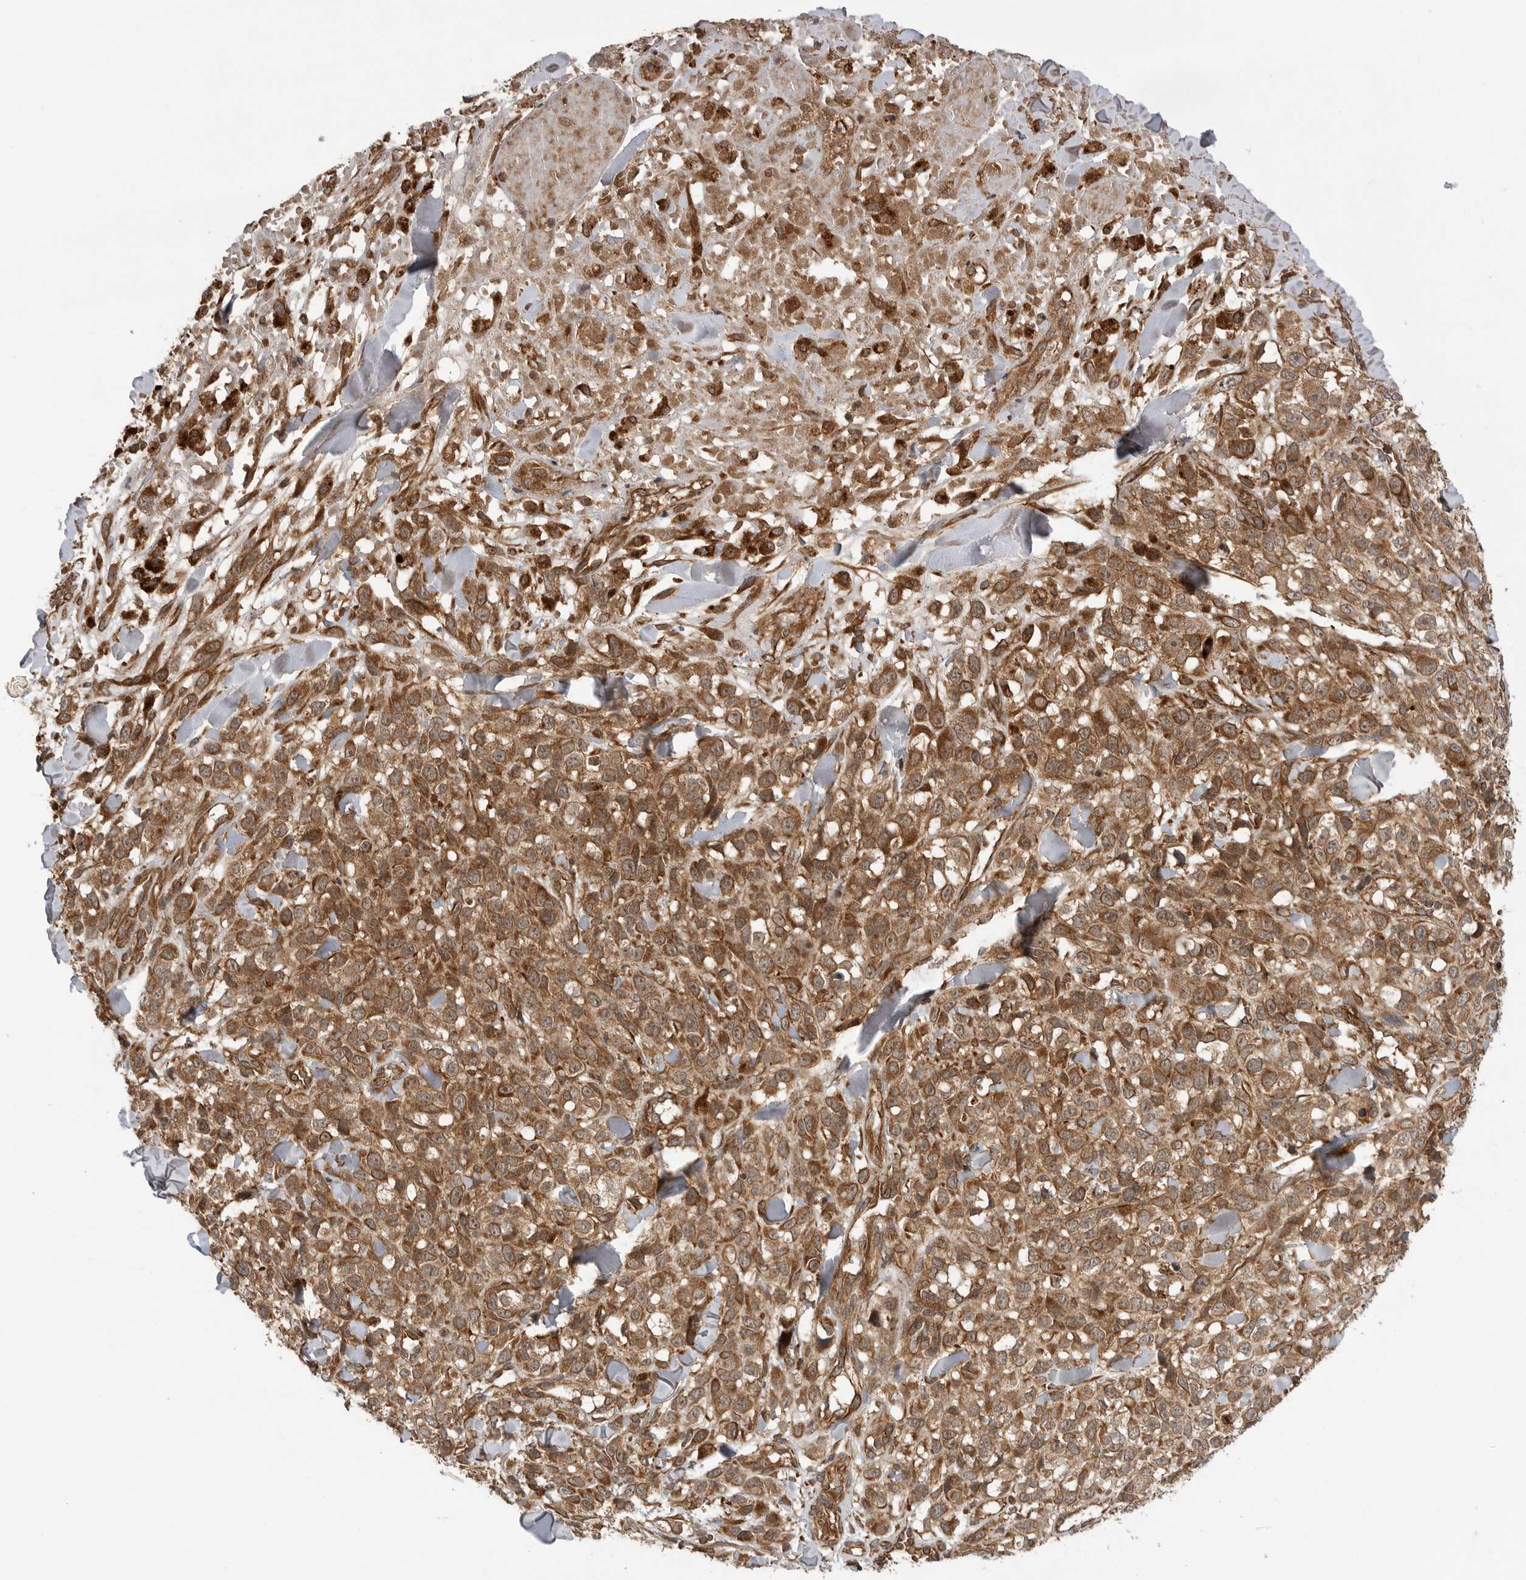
{"staining": {"intensity": "moderate", "quantity": ">75%", "location": "cytoplasmic/membranous"}, "tissue": "melanoma", "cell_type": "Tumor cells", "image_type": "cancer", "snomed": [{"axis": "morphology", "description": "Malignant melanoma, Metastatic site"}, {"axis": "topography", "description": "Skin"}], "caption": "Brown immunohistochemical staining in human melanoma shows moderate cytoplasmic/membranous staining in approximately >75% of tumor cells. The protein is stained brown, and the nuclei are stained in blue (DAB IHC with brightfield microscopy, high magnification).", "gene": "PRDX4", "patient": {"sex": "female", "age": 72}}